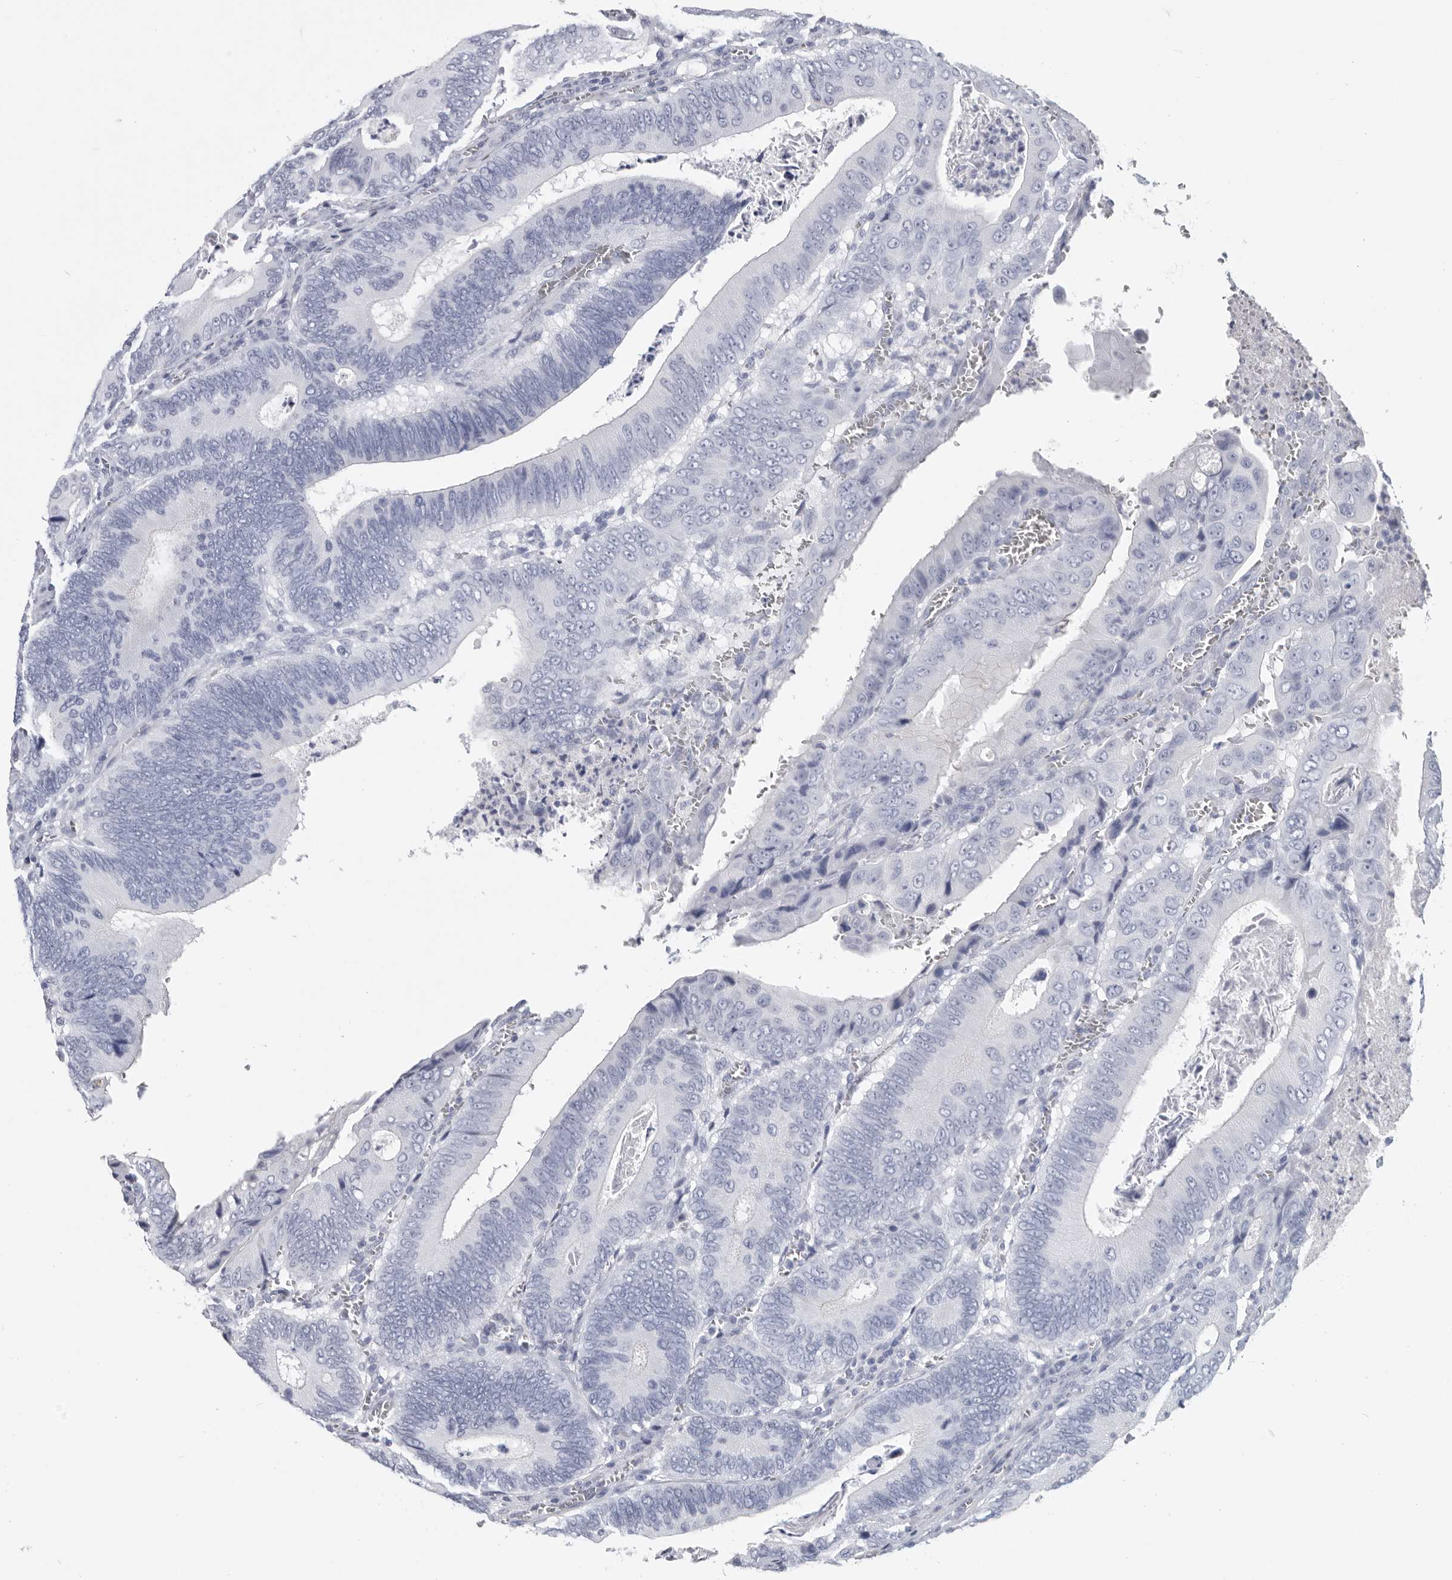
{"staining": {"intensity": "negative", "quantity": "none", "location": "none"}, "tissue": "colorectal cancer", "cell_type": "Tumor cells", "image_type": "cancer", "snomed": [{"axis": "morphology", "description": "Inflammation, NOS"}, {"axis": "morphology", "description": "Adenocarcinoma, NOS"}, {"axis": "topography", "description": "Colon"}], "caption": "The photomicrograph demonstrates no staining of tumor cells in colorectal cancer (adenocarcinoma).", "gene": "WRAP73", "patient": {"sex": "male", "age": 72}}